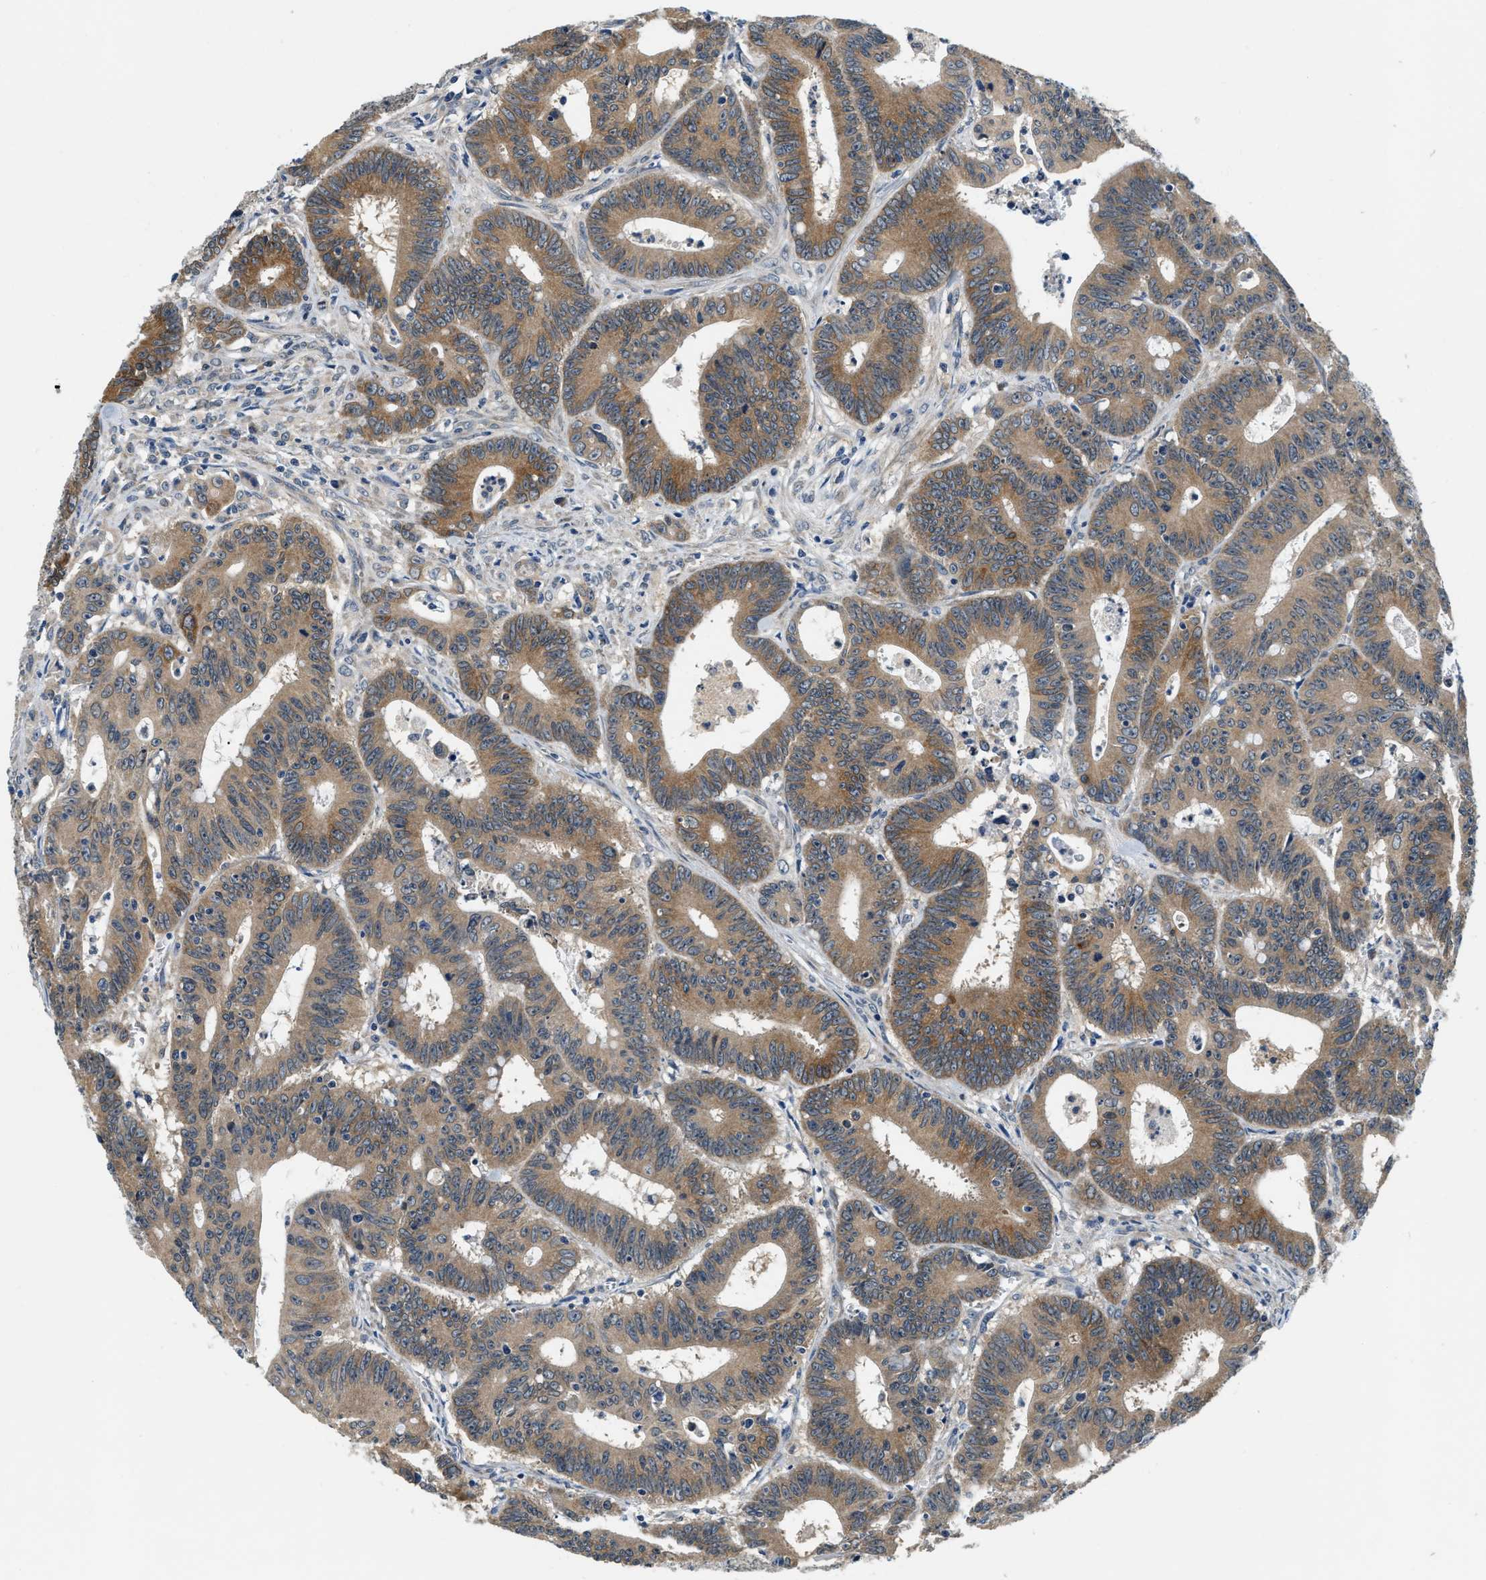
{"staining": {"intensity": "moderate", "quantity": ">75%", "location": "cytoplasmic/membranous"}, "tissue": "colorectal cancer", "cell_type": "Tumor cells", "image_type": "cancer", "snomed": [{"axis": "morphology", "description": "Adenocarcinoma, NOS"}, {"axis": "topography", "description": "Colon"}], "caption": "Brown immunohistochemical staining in colorectal cancer exhibits moderate cytoplasmic/membranous staining in approximately >75% of tumor cells.", "gene": "YAE1", "patient": {"sex": "male", "age": 45}}